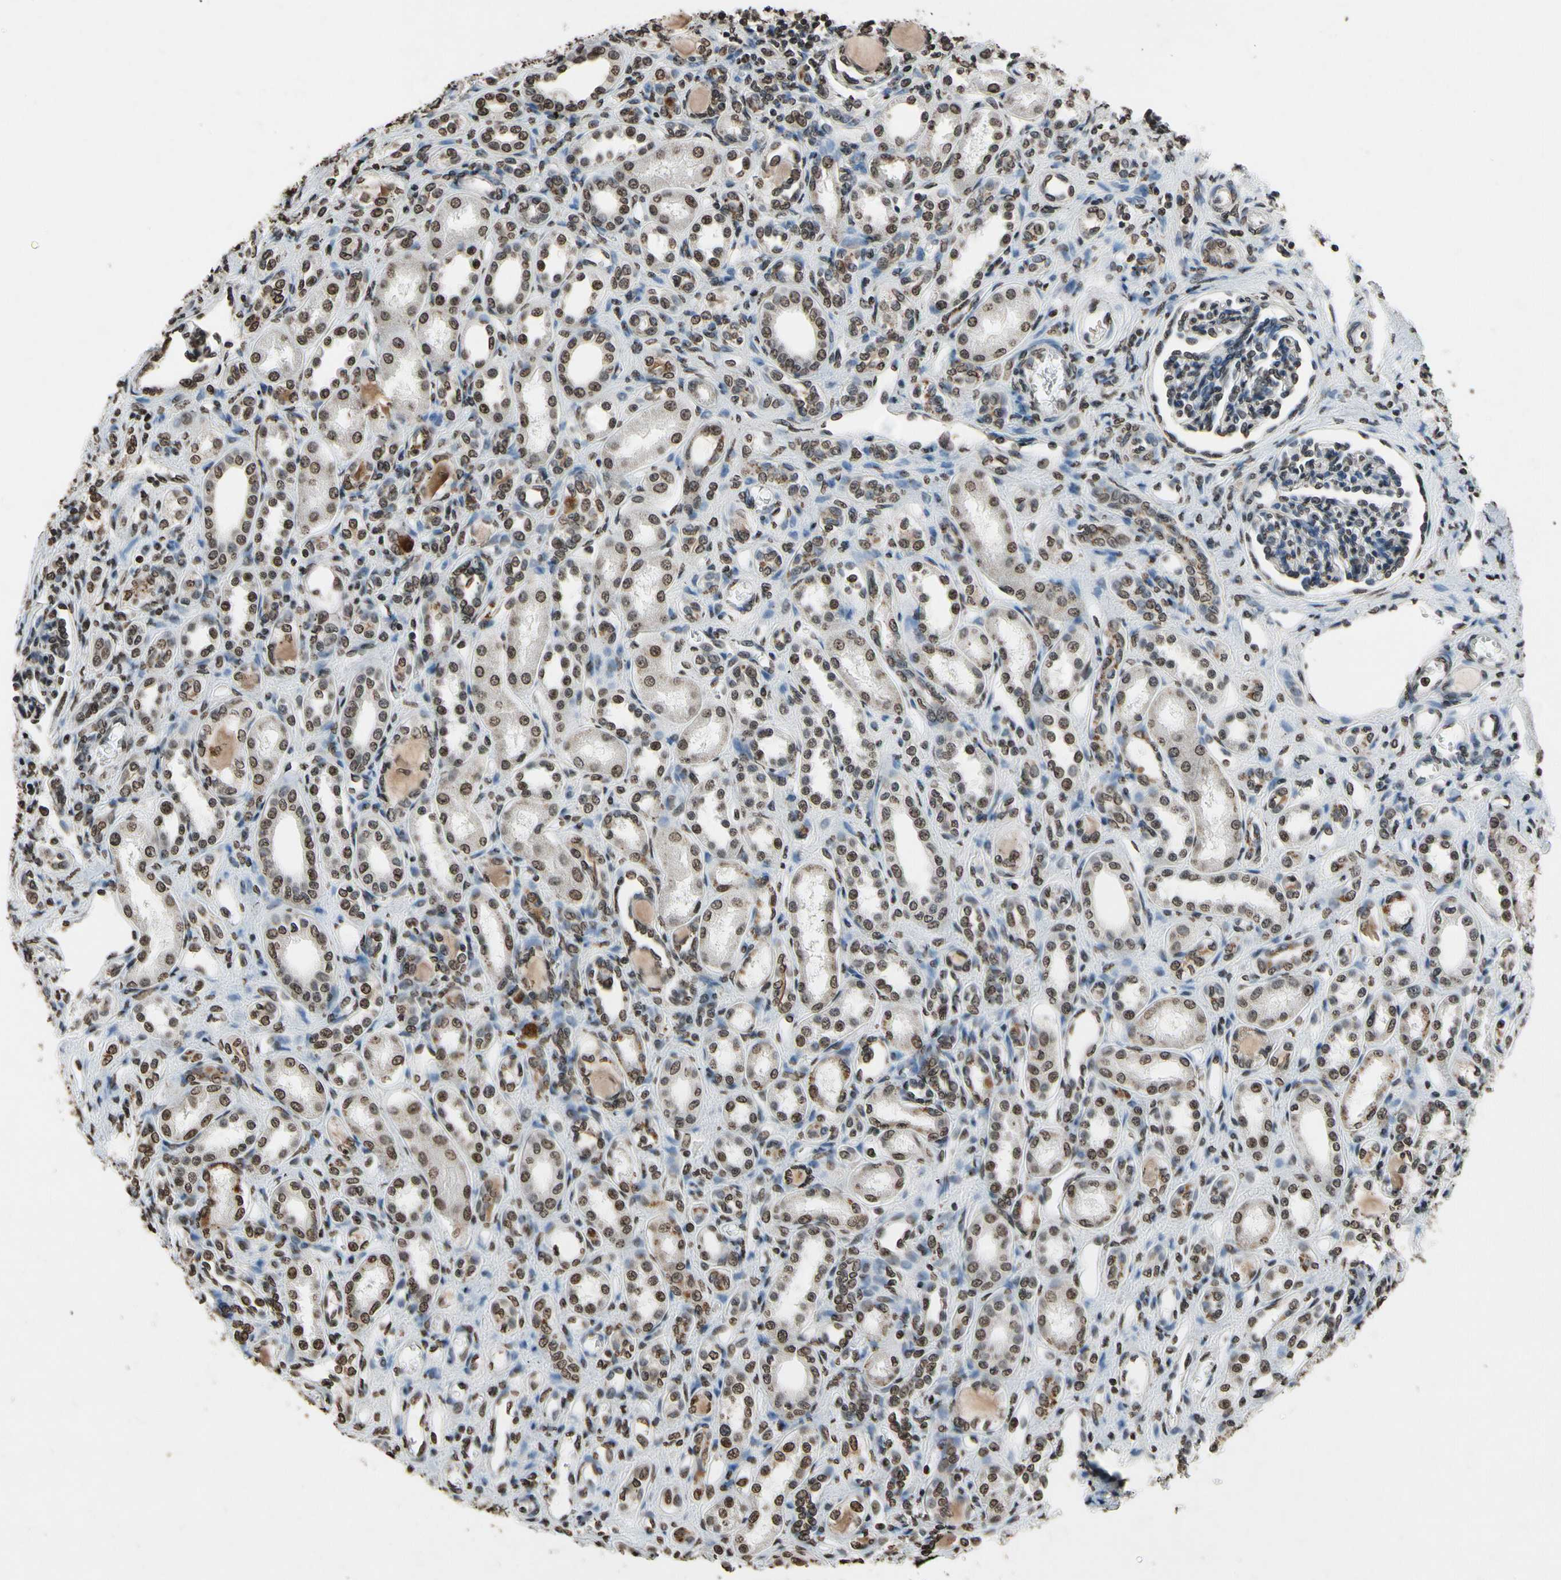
{"staining": {"intensity": "weak", "quantity": "25%-75%", "location": "nuclear"}, "tissue": "kidney", "cell_type": "Cells in glomeruli", "image_type": "normal", "snomed": [{"axis": "morphology", "description": "Normal tissue, NOS"}, {"axis": "topography", "description": "Kidney"}], "caption": "Kidney stained with a brown dye exhibits weak nuclear positive positivity in about 25%-75% of cells in glomeruli.", "gene": "HIPK2", "patient": {"sex": "male", "age": 7}}